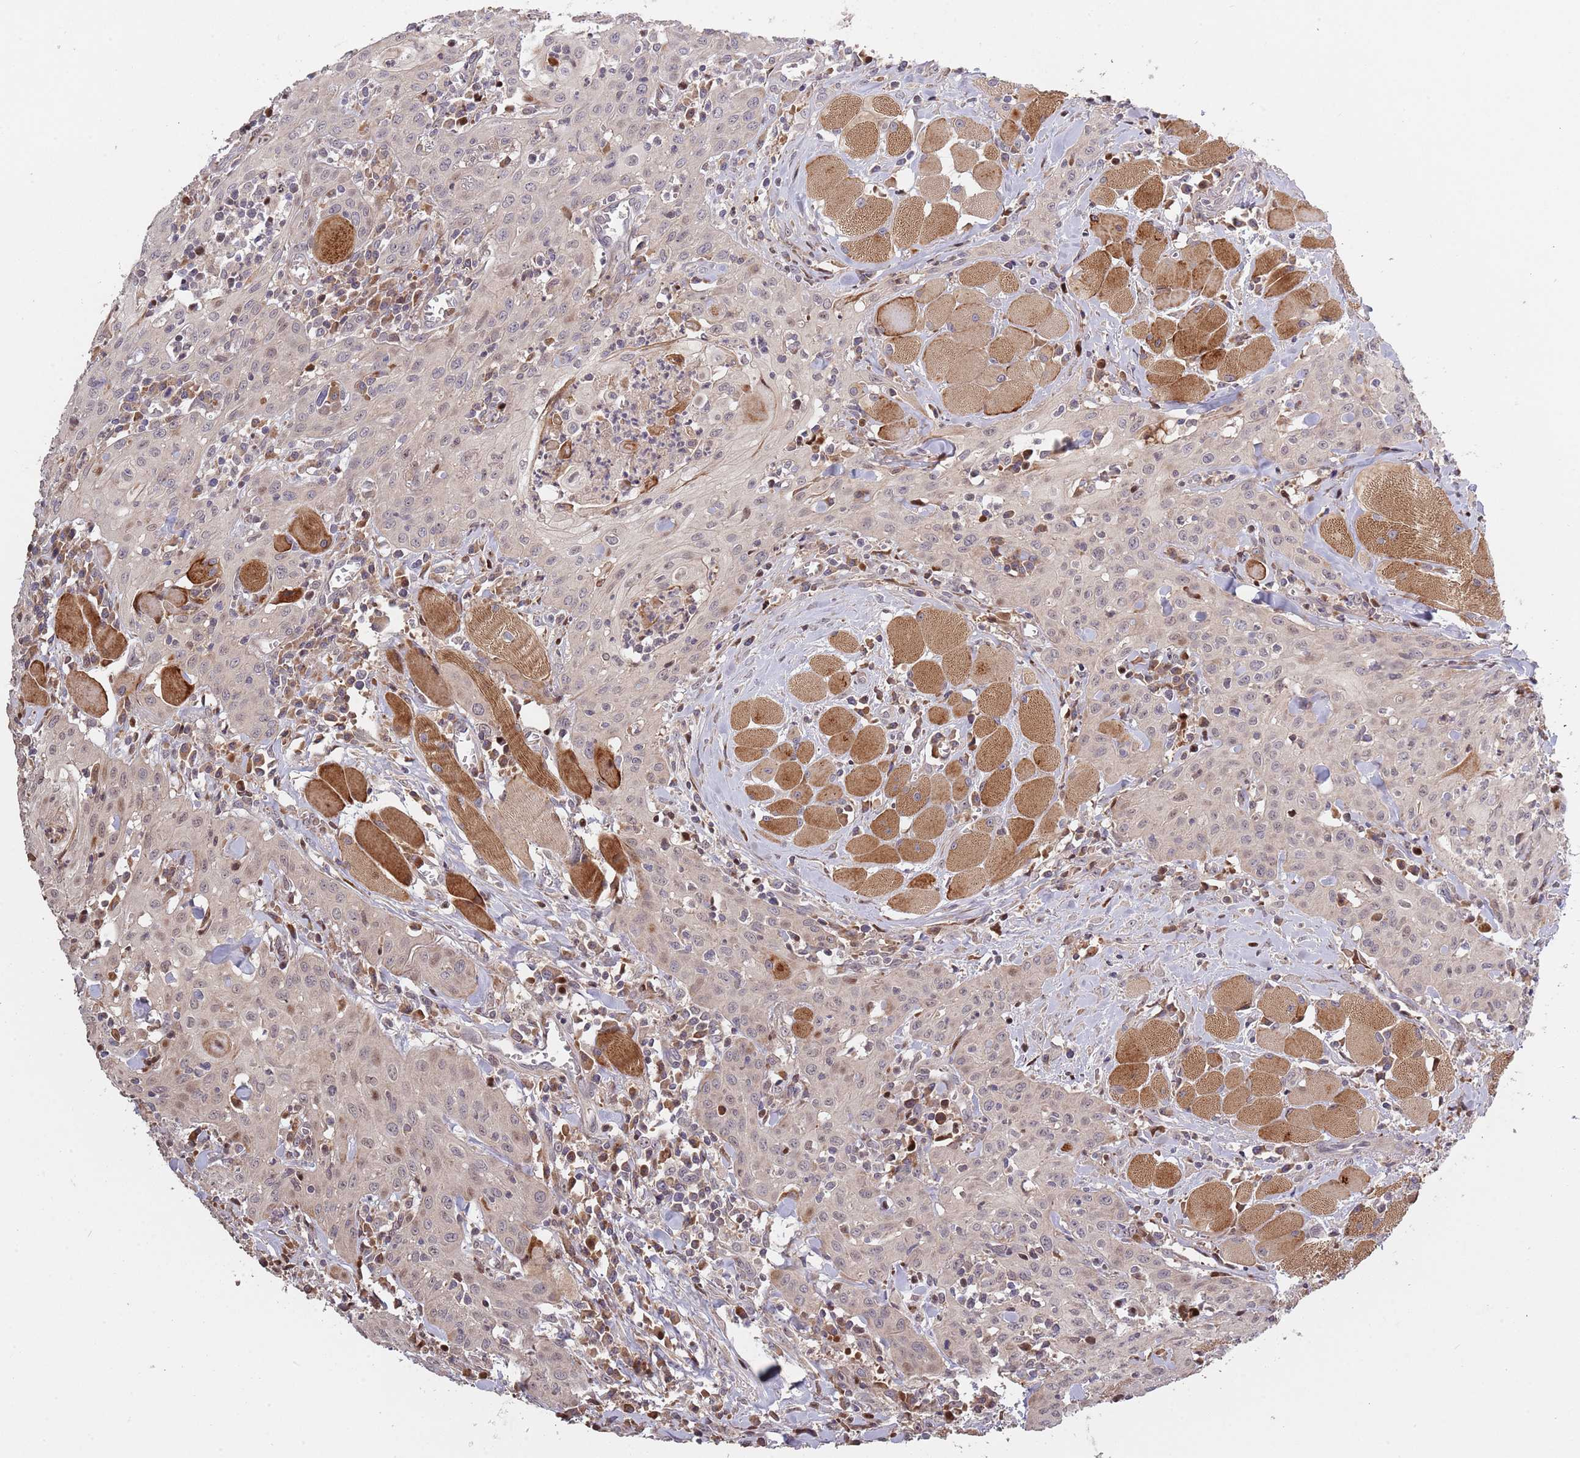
{"staining": {"intensity": "weak", "quantity": "<25%", "location": "cytoplasmic/membranous,nuclear"}, "tissue": "head and neck cancer", "cell_type": "Tumor cells", "image_type": "cancer", "snomed": [{"axis": "morphology", "description": "Squamous cell carcinoma, NOS"}, {"axis": "topography", "description": "Oral tissue"}, {"axis": "topography", "description": "Head-Neck"}], "caption": "A high-resolution histopathology image shows immunohistochemistry staining of squamous cell carcinoma (head and neck), which demonstrates no significant staining in tumor cells.", "gene": "SYNDIG1L", "patient": {"sex": "female", "age": 70}}